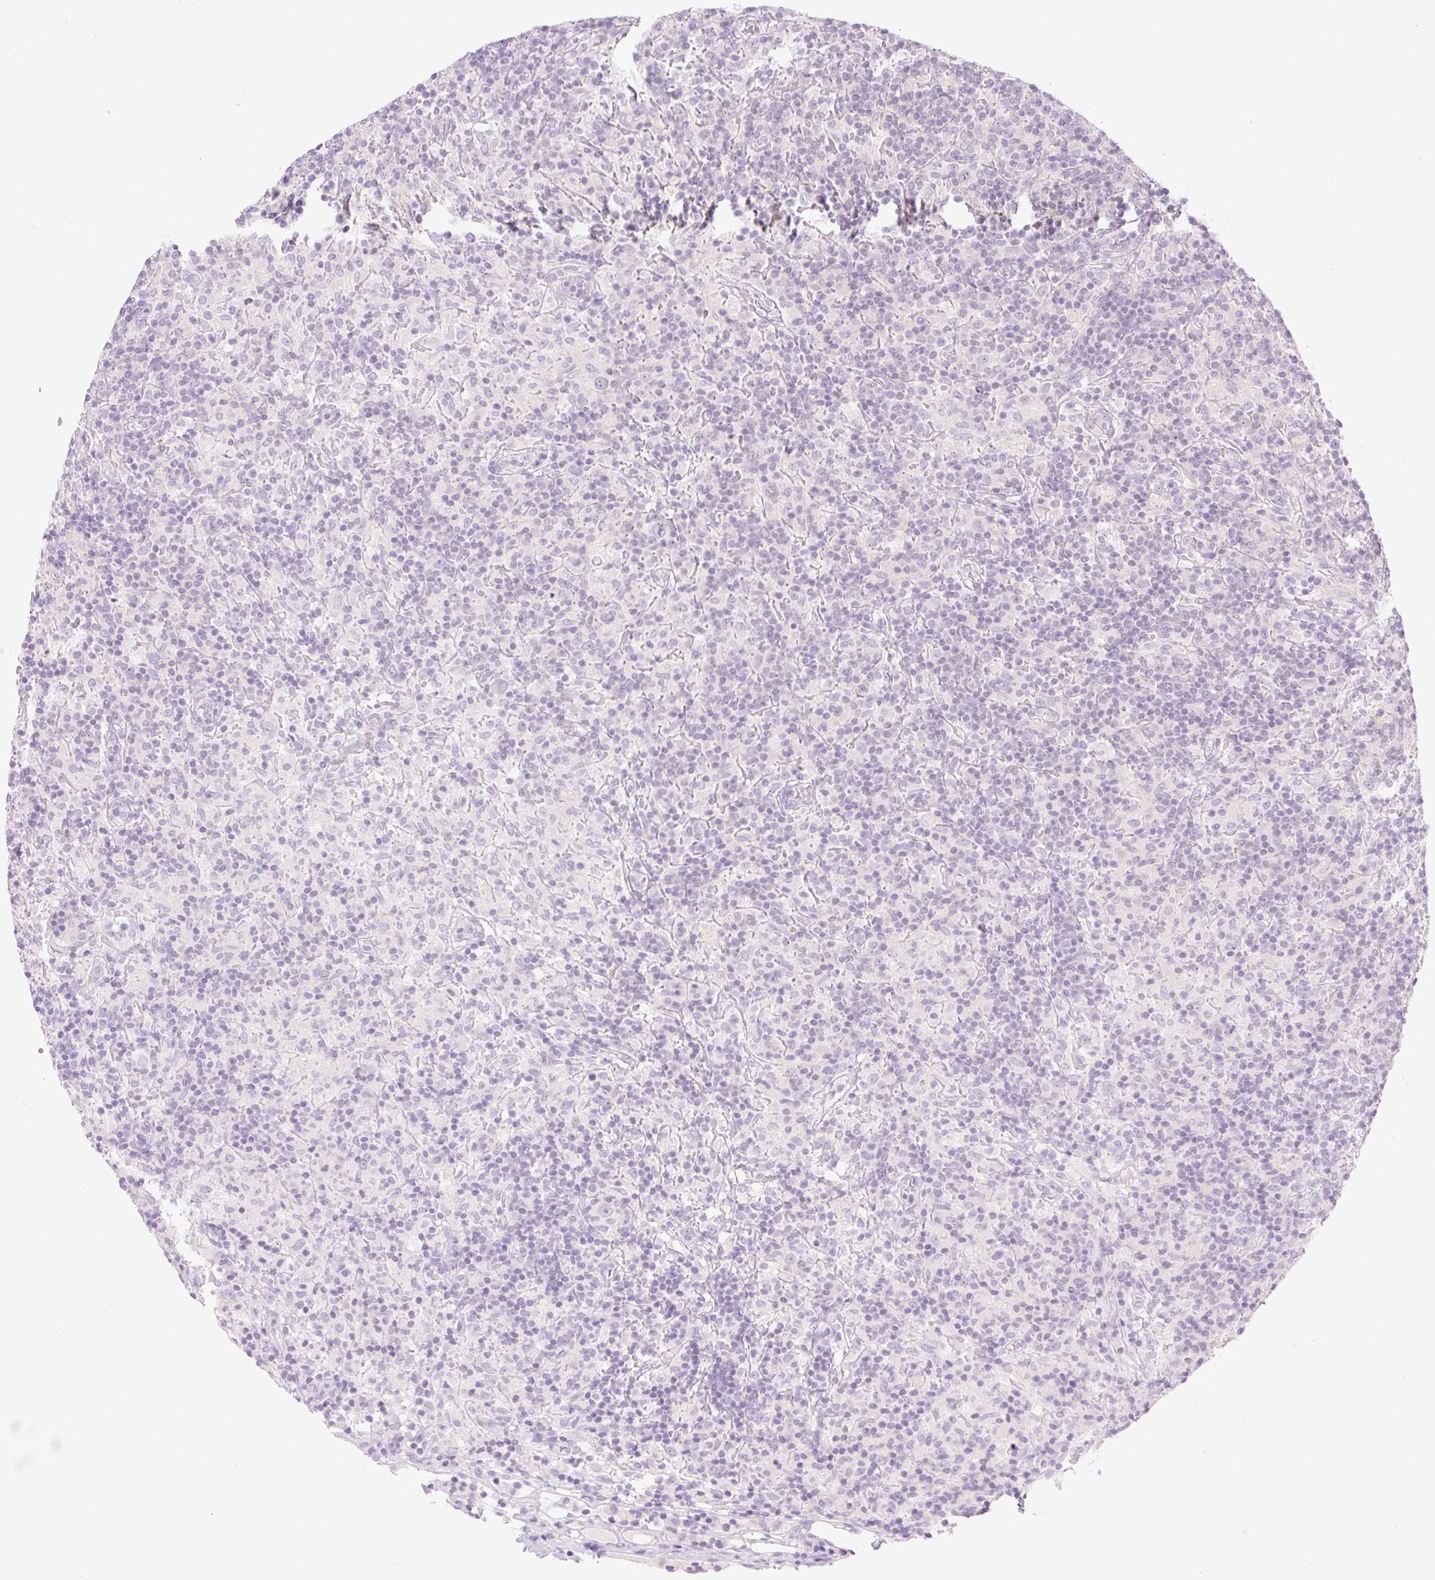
{"staining": {"intensity": "negative", "quantity": "none", "location": "none"}, "tissue": "lymphoma", "cell_type": "Tumor cells", "image_type": "cancer", "snomed": [{"axis": "morphology", "description": "Hodgkin's disease, NOS"}, {"axis": "topography", "description": "Lymph node"}], "caption": "The micrograph displays no staining of tumor cells in lymphoma. (Stains: DAB (3,3'-diaminobenzidine) immunohistochemistry (IHC) with hematoxylin counter stain, Microscopy: brightfield microscopy at high magnification).", "gene": "TBX15", "patient": {"sex": "male", "age": 70}}